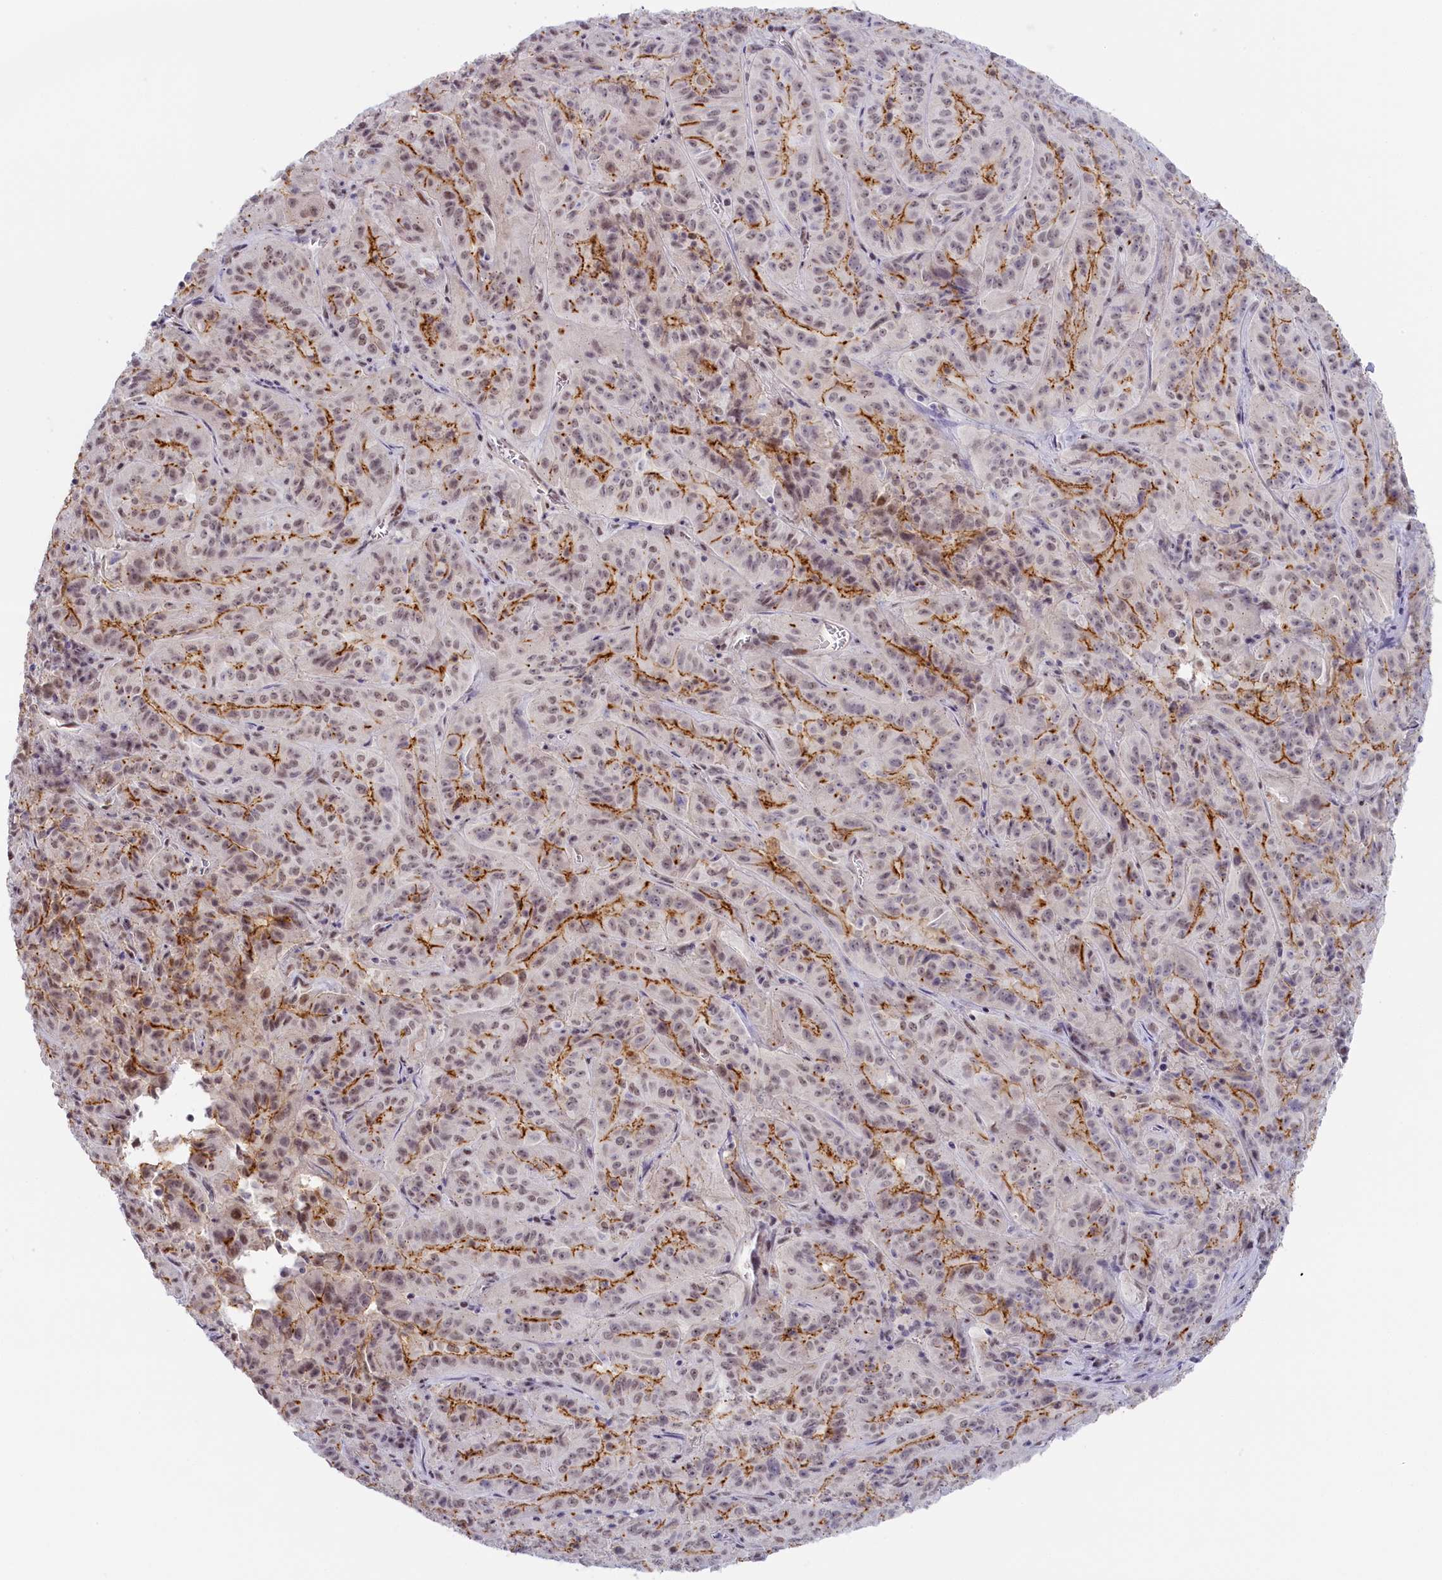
{"staining": {"intensity": "moderate", "quantity": ">75%", "location": "cytoplasmic/membranous,nuclear"}, "tissue": "pancreatic cancer", "cell_type": "Tumor cells", "image_type": "cancer", "snomed": [{"axis": "morphology", "description": "Adenocarcinoma, NOS"}, {"axis": "topography", "description": "Pancreas"}], "caption": "Immunohistochemistry (IHC) of pancreatic cancer shows medium levels of moderate cytoplasmic/membranous and nuclear positivity in approximately >75% of tumor cells.", "gene": "SEC31B", "patient": {"sex": "male", "age": 63}}